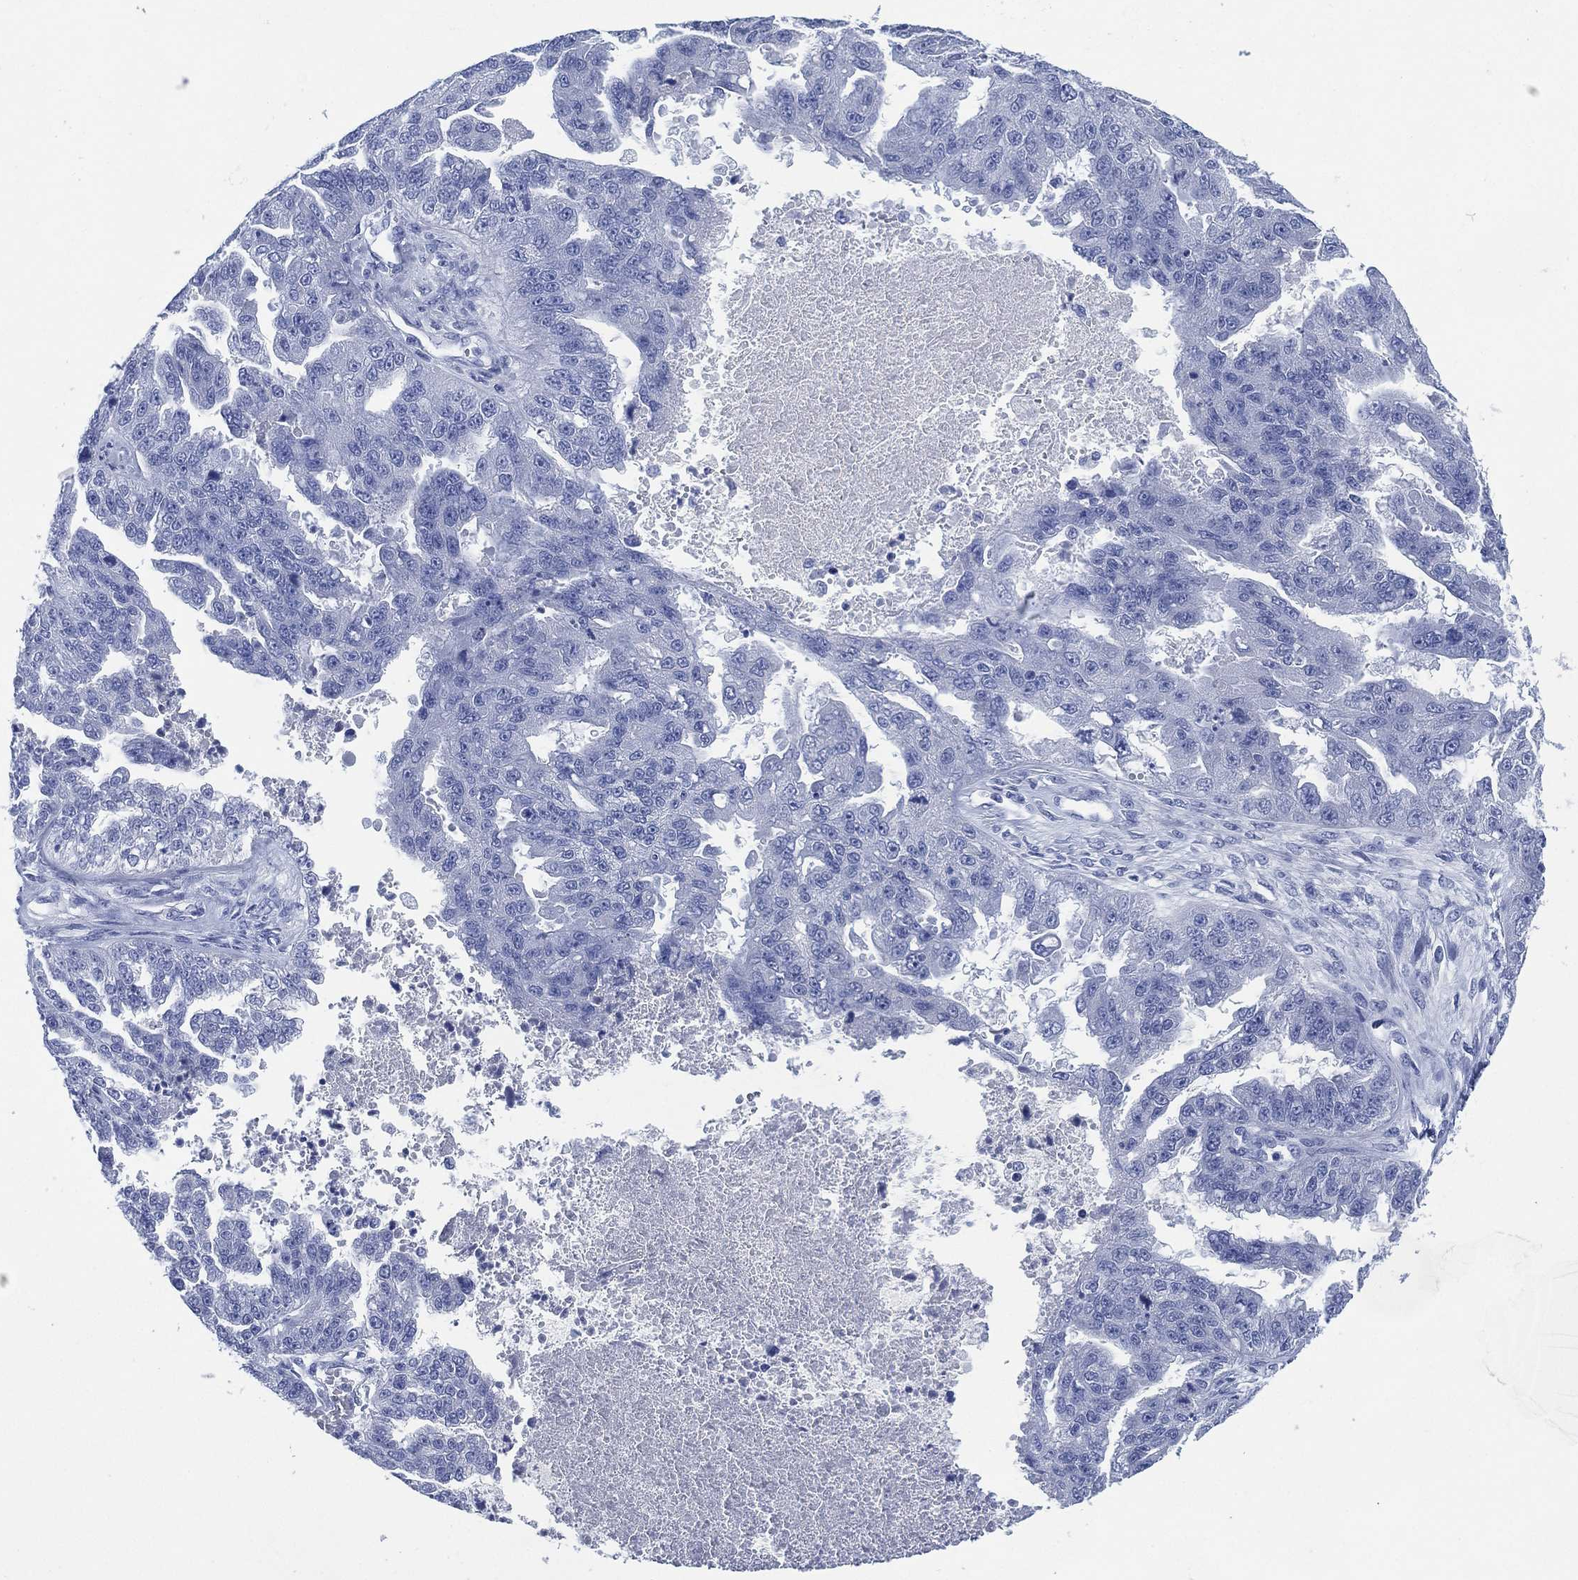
{"staining": {"intensity": "negative", "quantity": "none", "location": "none"}, "tissue": "ovarian cancer", "cell_type": "Tumor cells", "image_type": "cancer", "snomed": [{"axis": "morphology", "description": "Cystadenocarcinoma, serous, NOS"}, {"axis": "topography", "description": "Ovary"}], "caption": "Tumor cells show no significant protein positivity in ovarian cancer (serous cystadenocarcinoma).", "gene": "SIGLECL1", "patient": {"sex": "female", "age": 58}}